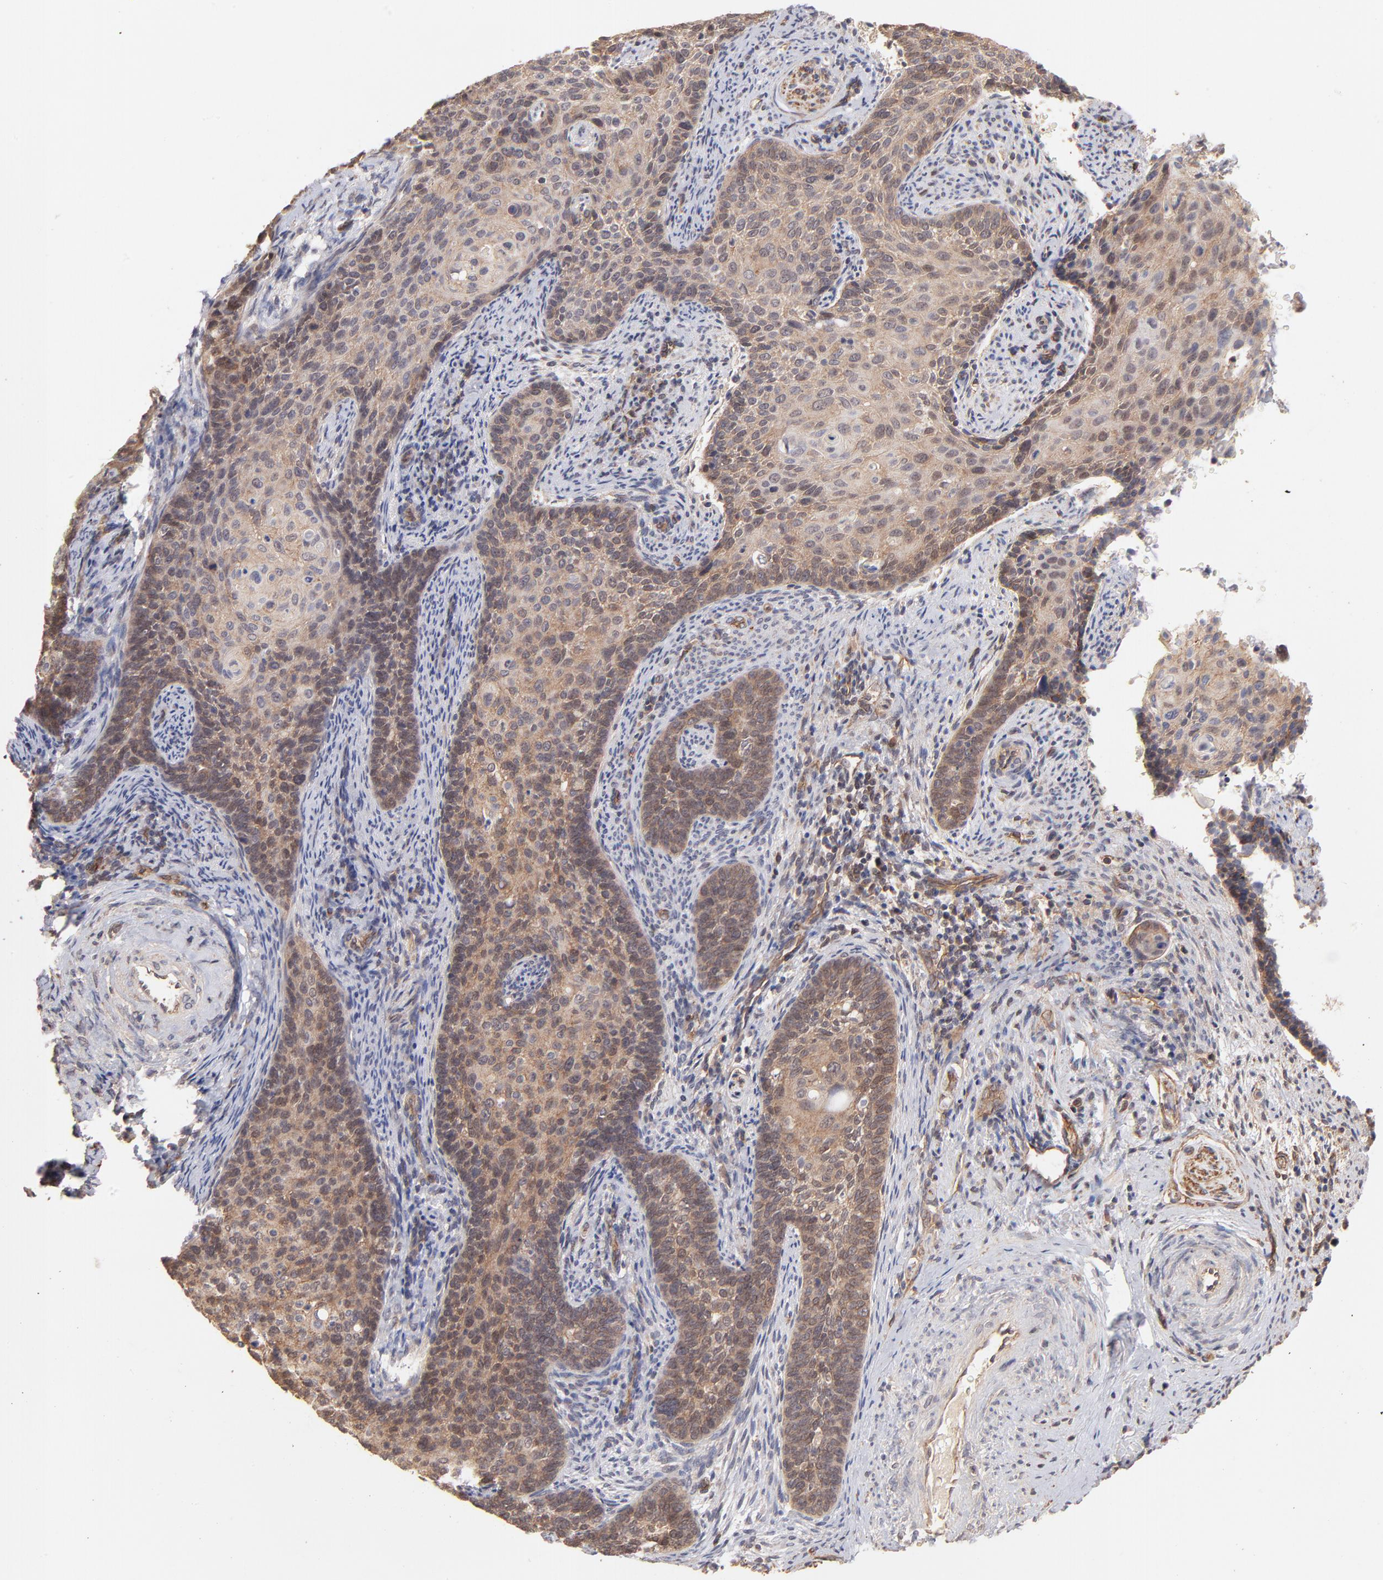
{"staining": {"intensity": "moderate", "quantity": ">75%", "location": "cytoplasmic/membranous,nuclear"}, "tissue": "cervical cancer", "cell_type": "Tumor cells", "image_type": "cancer", "snomed": [{"axis": "morphology", "description": "Squamous cell carcinoma, NOS"}, {"axis": "topography", "description": "Cervix"}], "caption": "A brown stain highlights moderate cytoplasmic/membranous and nuclear expression of a protein in cervical cancer tumor cells. Nuclei are stained in blue.", "gene": "STAP2", "patient": {"sex": "female", "age": 33}}